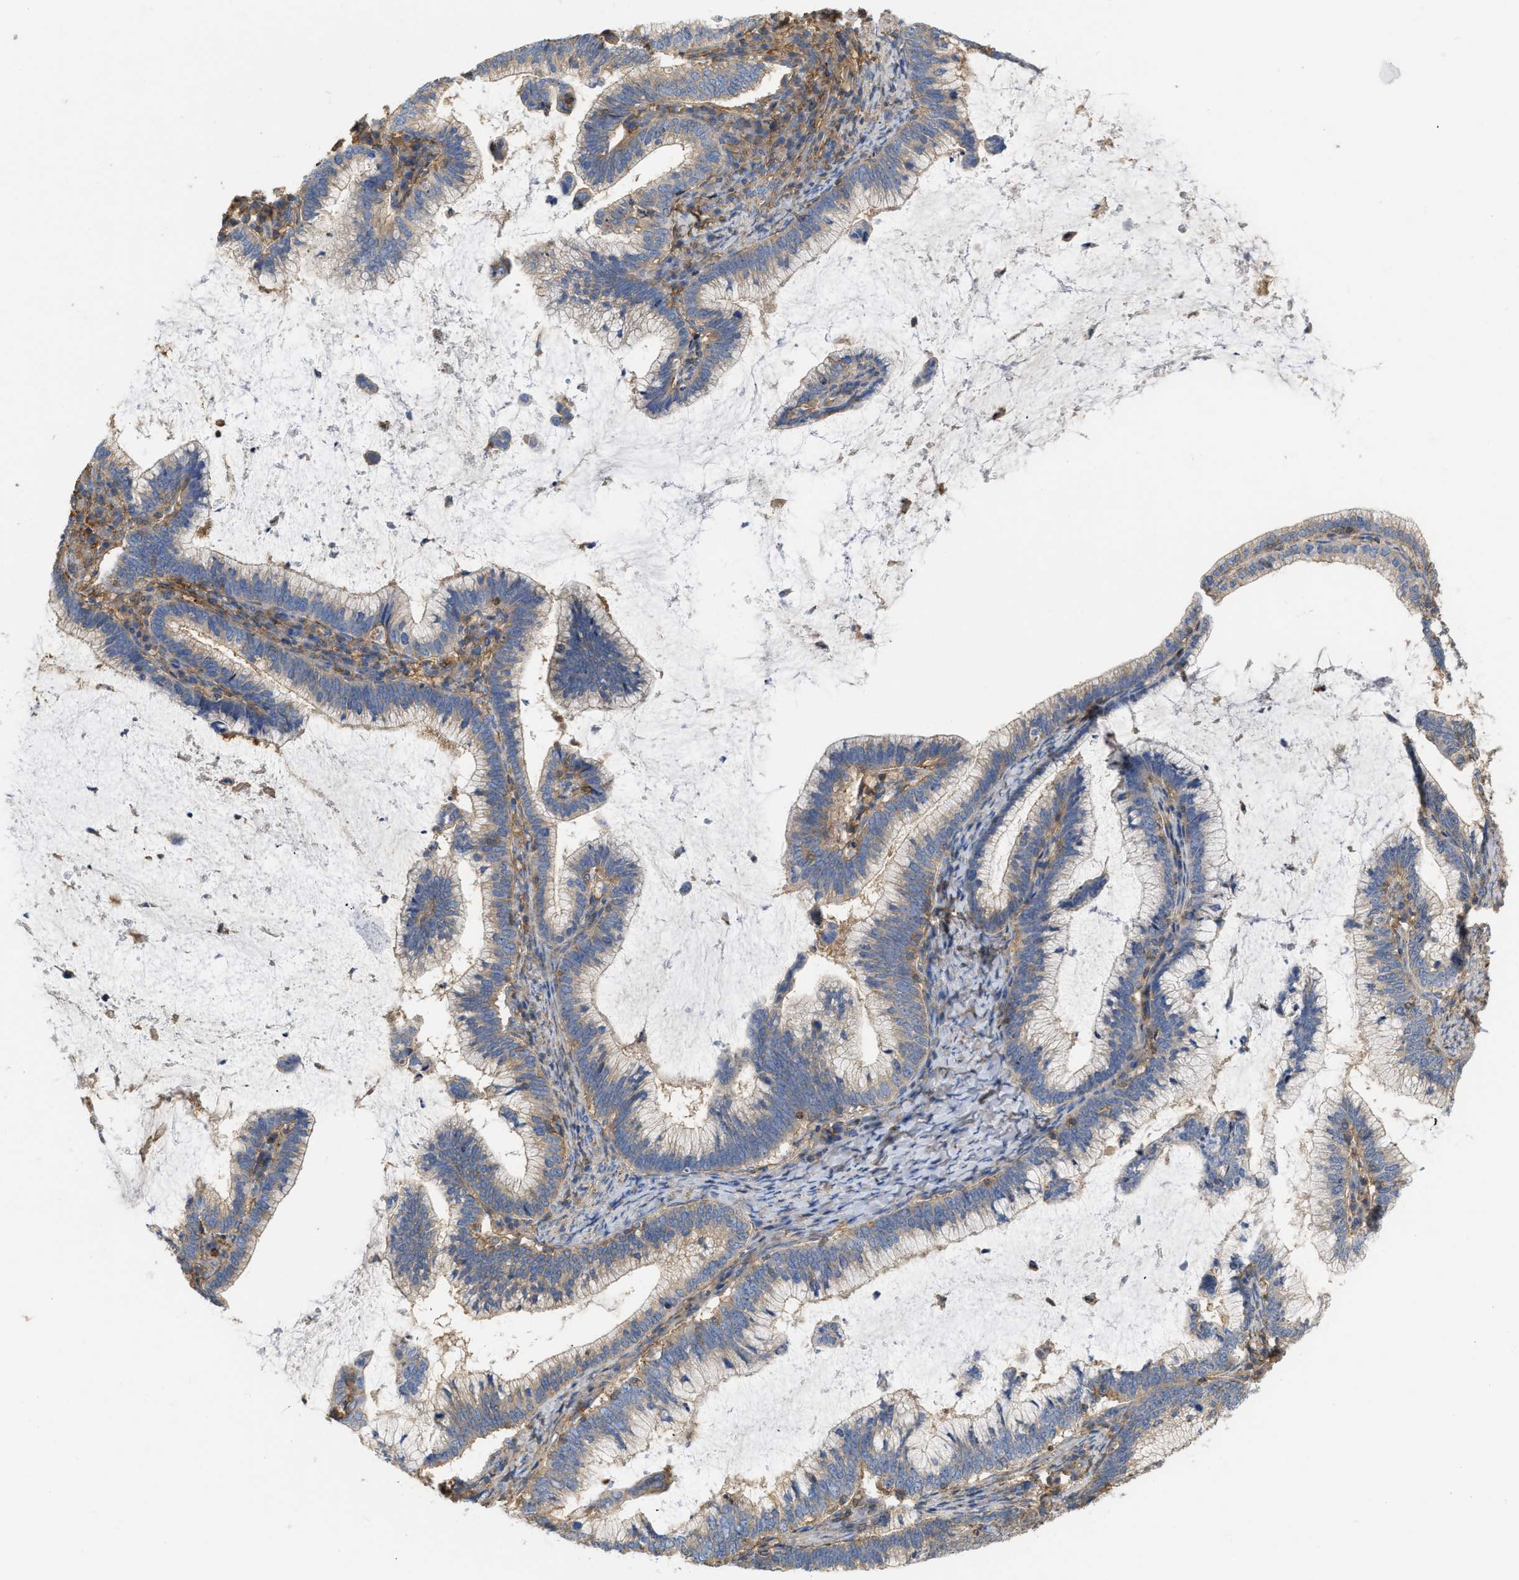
{"staining": {"intensity": "moderate", "quantity": "25%-75%", "location": "cytoplasmic/membranous"}, "tissue": "cervical cancer", "cell_type": "Tumor cells", "image_type": "cancer", "snomed": [{"axis": "morphology", "description": "Adenocarcinoma, NOS"}, {"axis": "topography", "description": "Cervix"}], "caption": "About 25%-75% of tumor cells in human cervical cancer reveal moderate cytoplasmic/membranous protein expression as visualized by brown immunohistochemical staining.", "gene": "GNB4", "patient": {"sex": "female", "age": 36}}